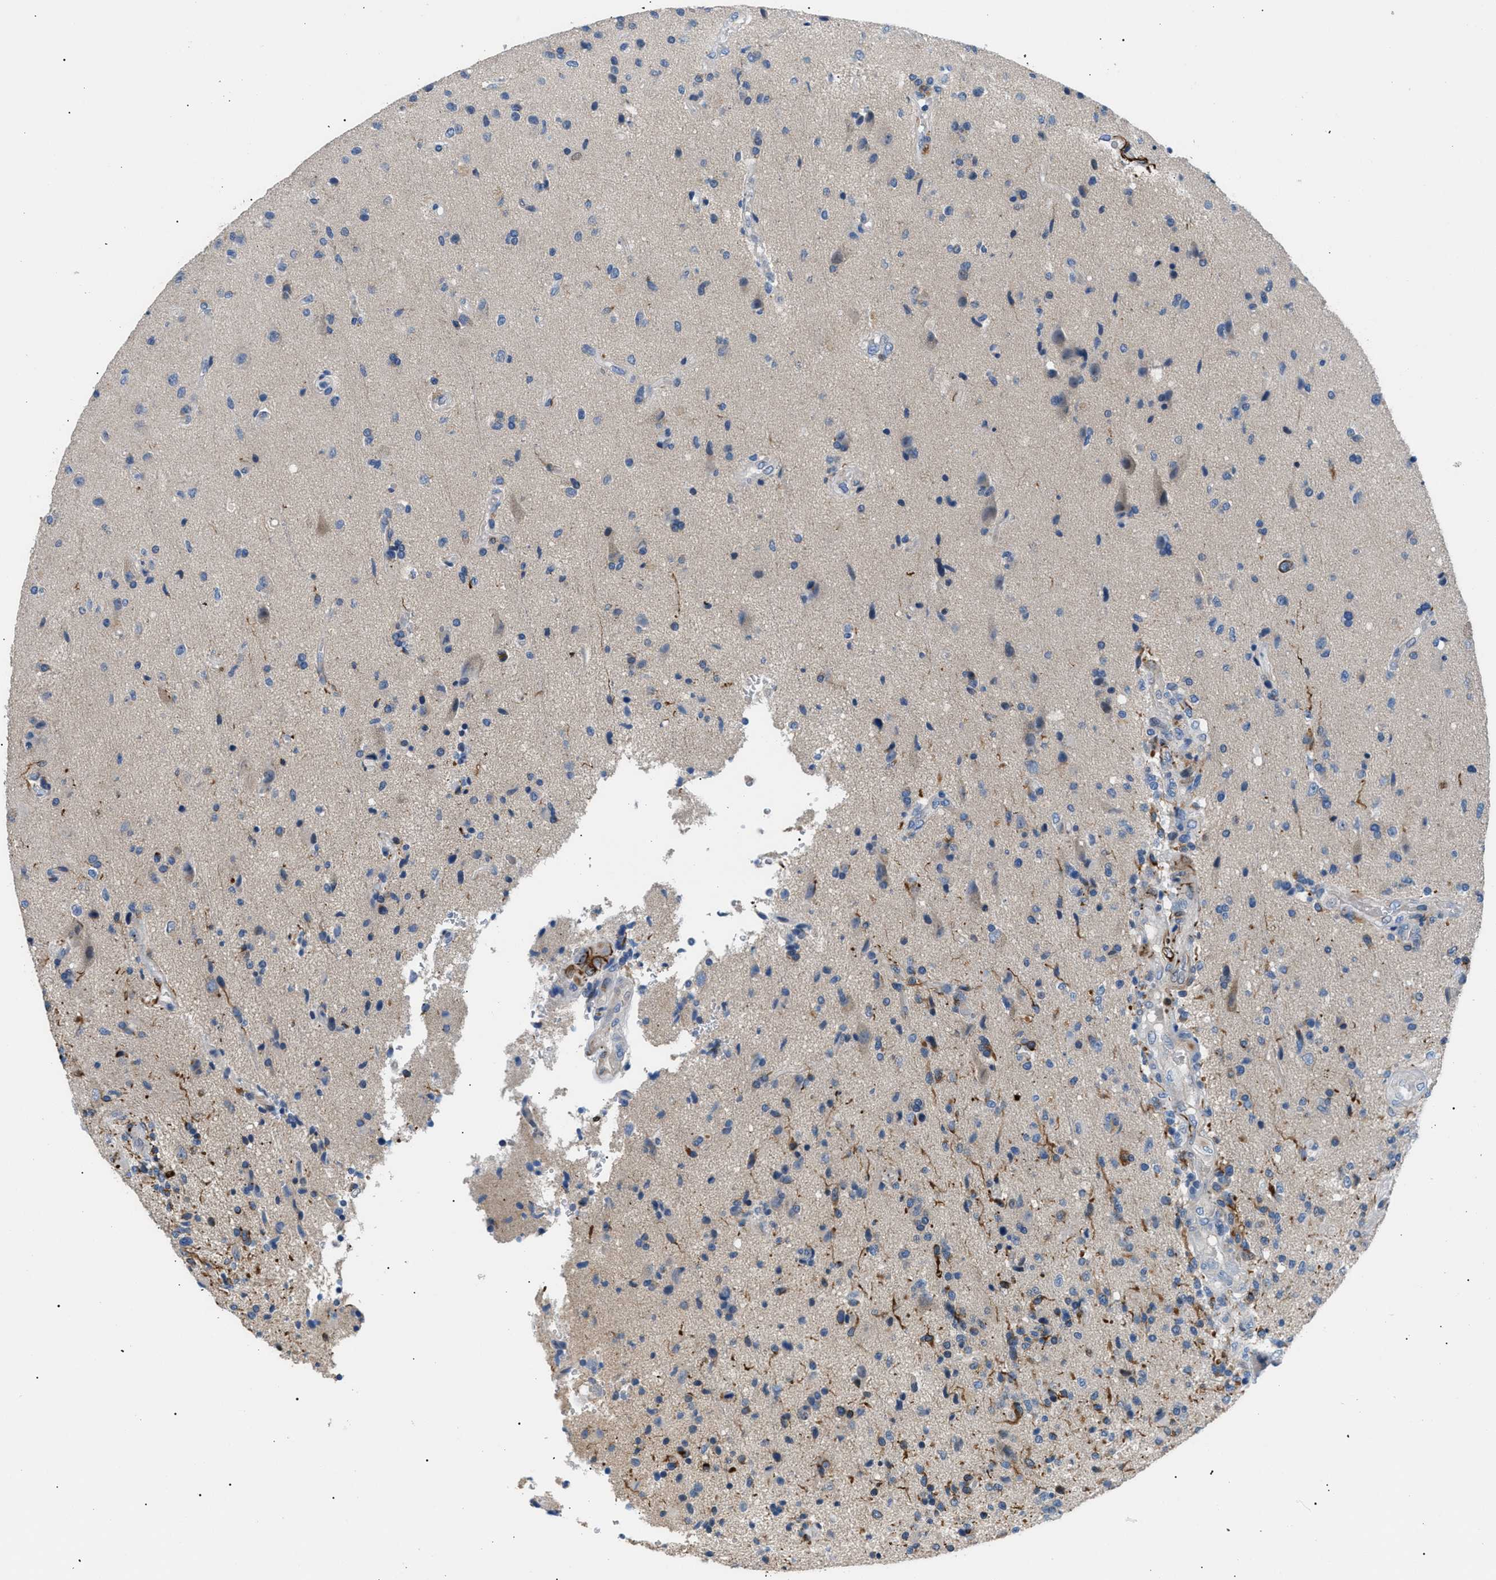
{"staining": {"intensity": "strong", "quantity": "<25%", "location": "cytoplasmic/membranous"}, "tissue": "glioma", "cell_type": "Tumor cells", "image_type": "cancer", "snomed": [{"axis": "morphology", "description": "Glioma, malignant, High grade"}, {"axis": "topography", "description": "Brain"}], "caption": "IHC of high-grade glioma (malignant) shows medium levels of strong cytoplasmic/membranous staining in approximately <25% of tumor cells. (Brightfield microscopy of DAB IHC at high magnification).", "gene": "ICA1", "patient": {"sex": "male", "age": 72}}